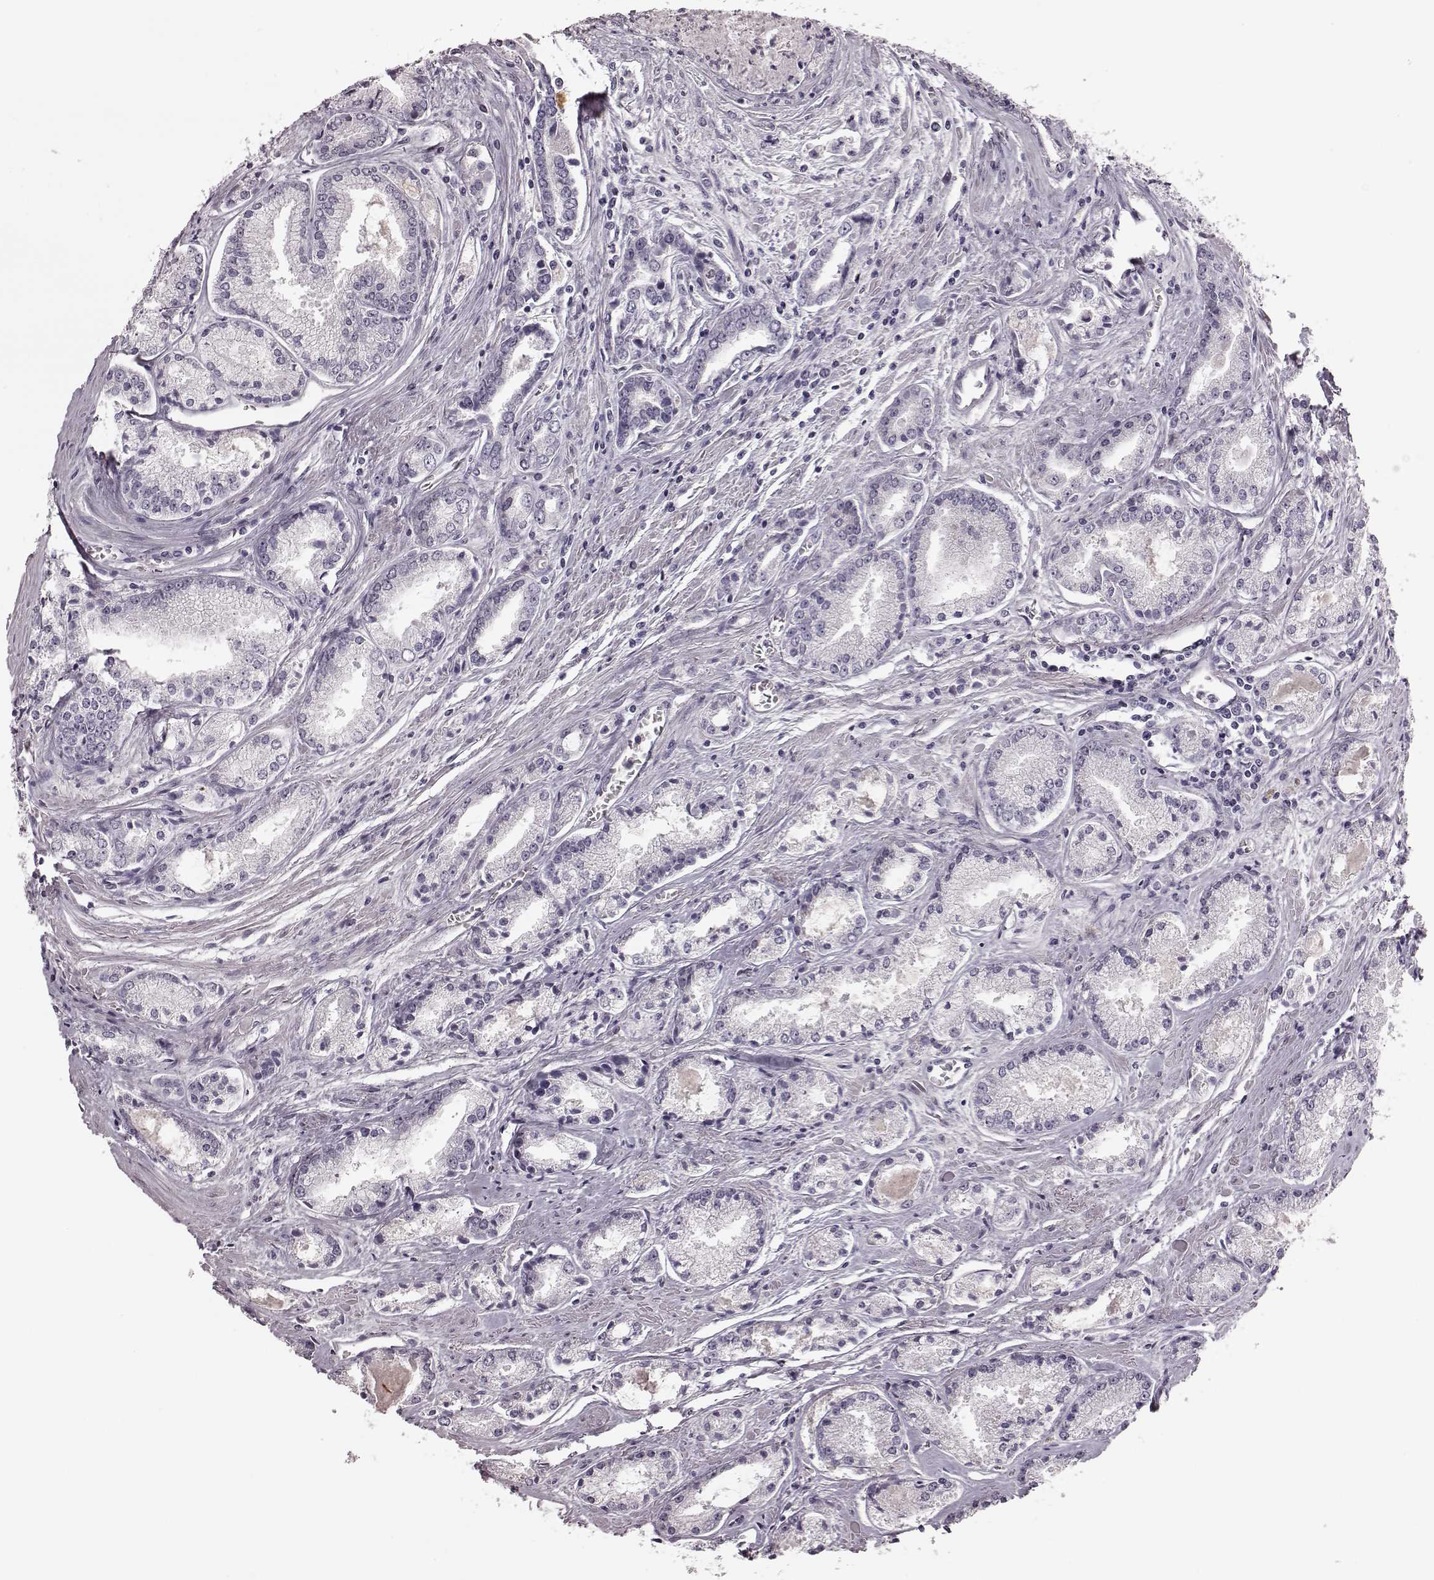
{"staining": {"intensity": "negative", "quantity": "none", "location": "none"}, "tissue": "prostate cancer", "cell_type": "Tumor cells", "image_type": "cancer", "snomed": [{"axis": "morphology", "description": "Adenocarcinoma, NOS"}, {"axis": "topography", "description": "Prostate"}], "caption": "DAB immunohistochemical staining of prostate cancer (adenocarcinoma) displays no significant positivity in tumor cells.", "gene": "ZNF433", "patient": {"sex": "male", "age": 72}}